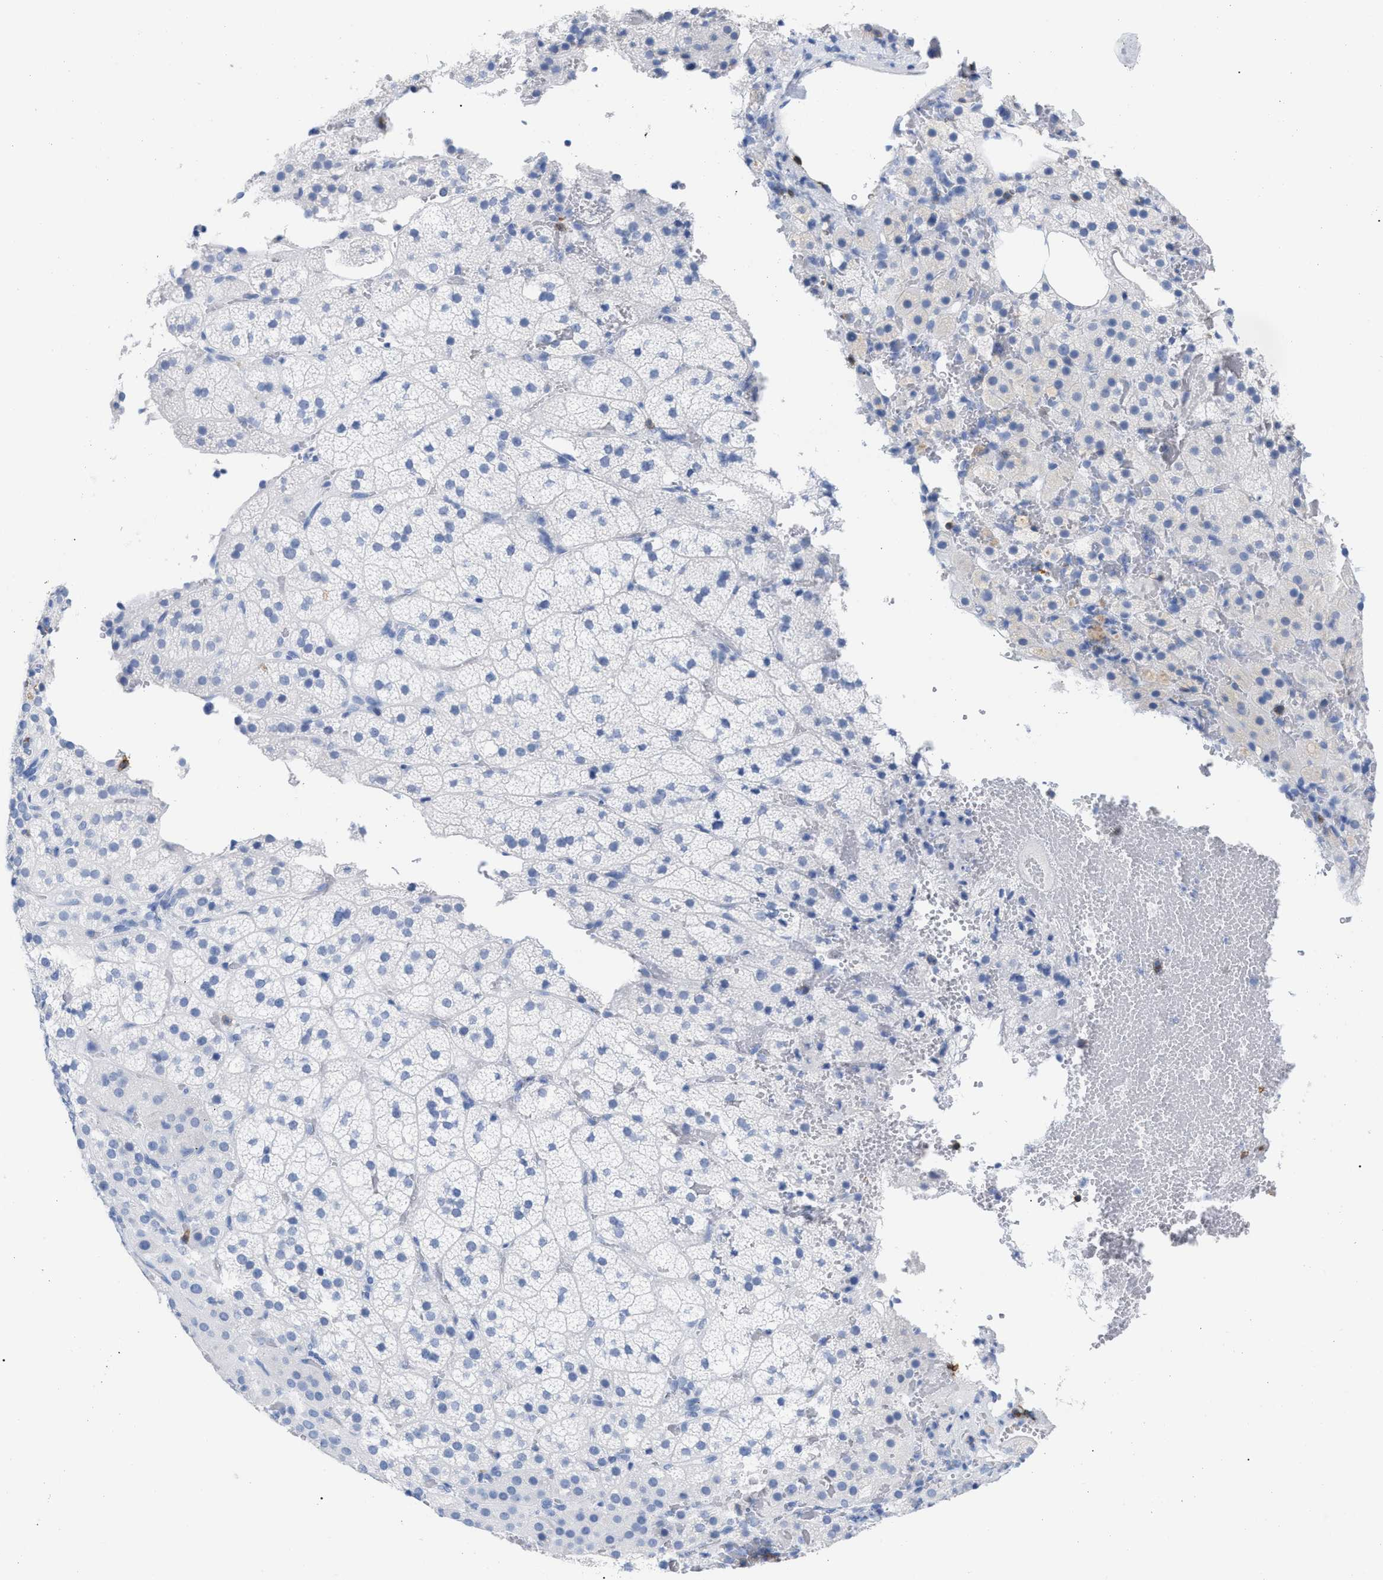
{"staining": {"intensity": "negative", "quantity": "none", "location": "none"}, "tissue": "adrenal gland", "cell_type": "Glandular cells", "image_type": "normal", "snomed": [{"axis": "morphology", "description": "Normal tissue, NOS"}, {"axis": "topography", "description": "Adrenal gland"}], "caption": "High power microscopy micrograph of an immunohistochemistry photomicrograph of benign adrenal gland, revealing no significant staining in glandular cells.", "gene": "CD5", "patient": {"sex": "female", "age": 59}}